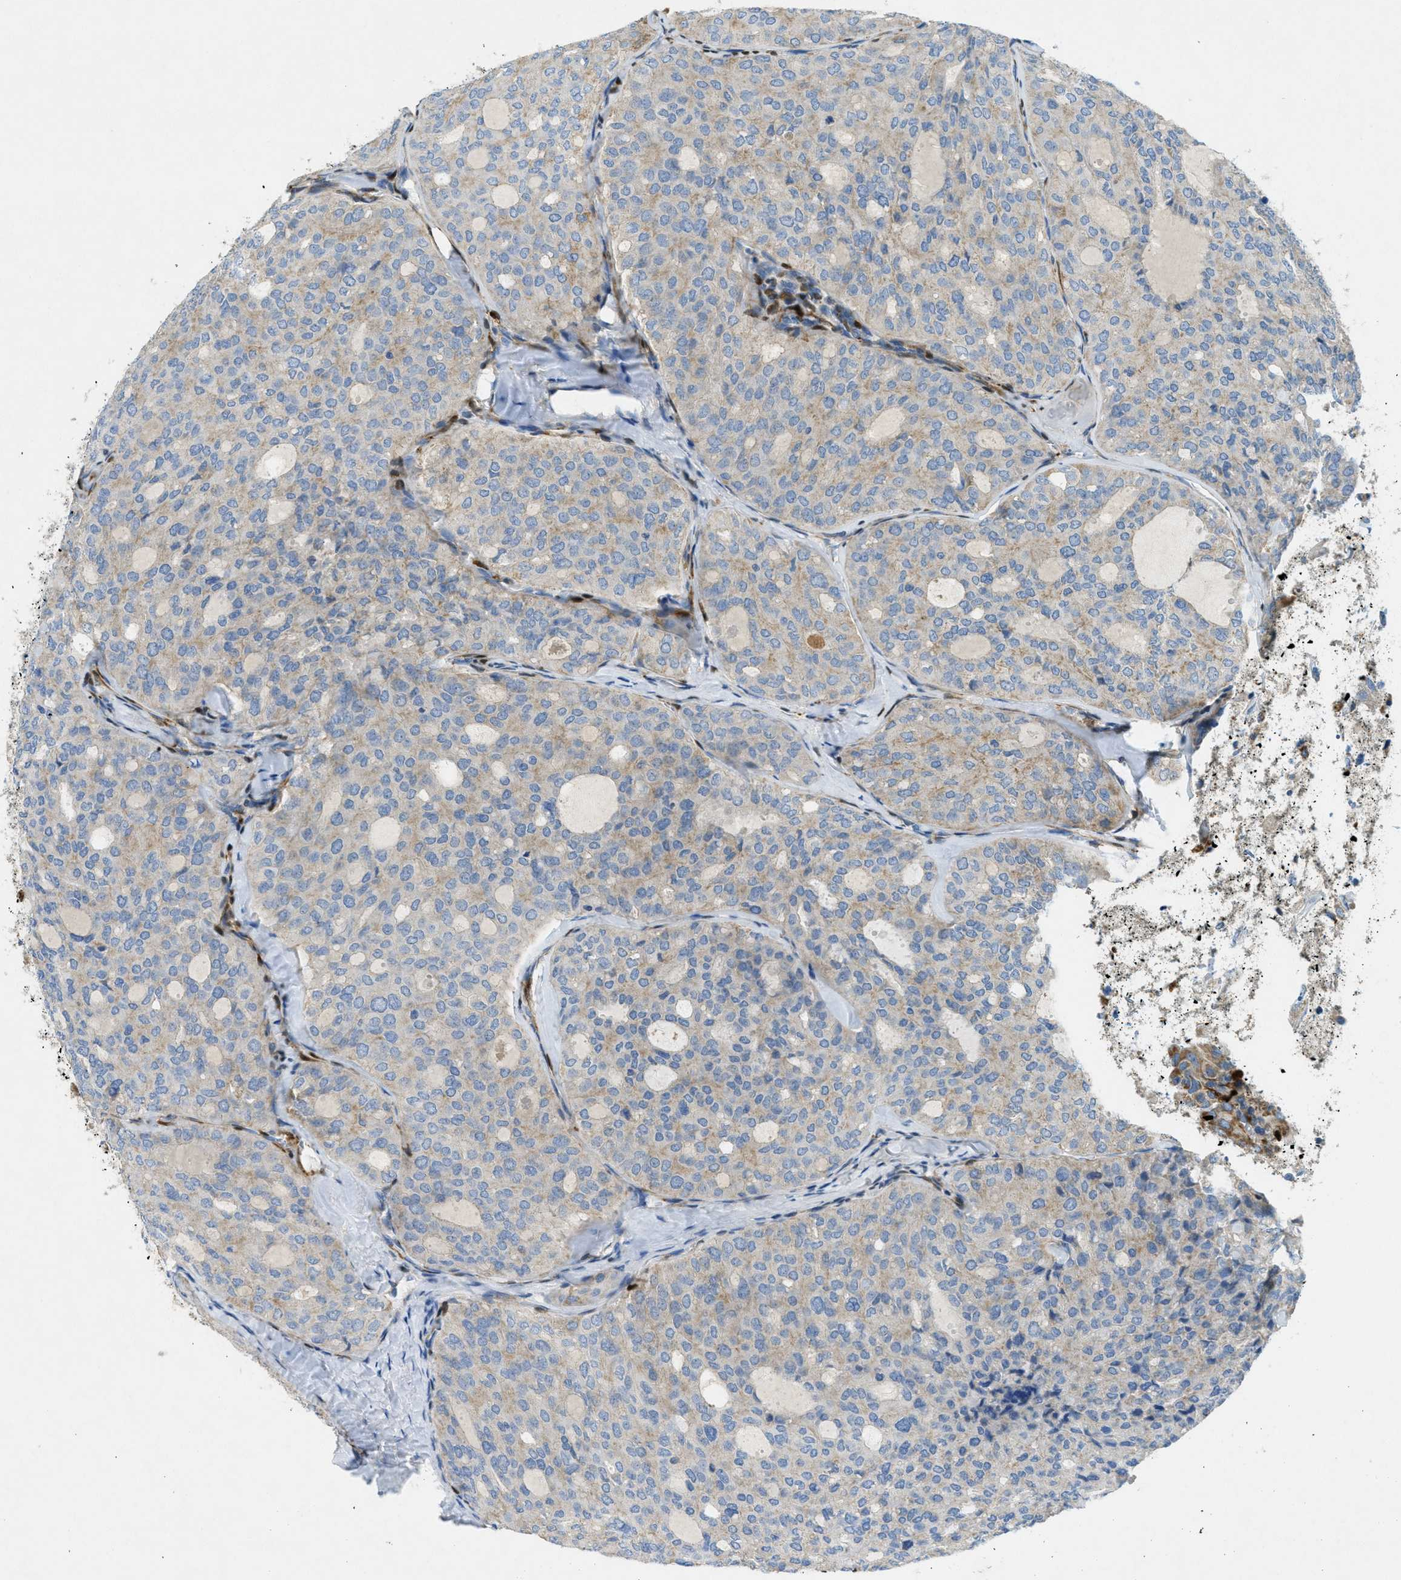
{"staining": {"intensity": "weak", "quantity": ">75%", "location": "cytoplasmic/membranous"}, "tissue": "thyroid cancer", "cell_type": "Tumor cells", "image_type": "cancer", "snomed": [{"axis": "morphology", "description": "Follicular adenoma carcinoma, NOS"}, {"axis": "topography", "description": "Thyroid gland"}], "caption": "A photomicrograph showing weak cytoplasmic/membranous staining in approximately >75% of tumor cells in follicular adenoma carcinoma (thyroid), as visualized by brown immunohistochemical staining.", "gene": "CYGB", "patient": {"sex": "male", "age": 75}}